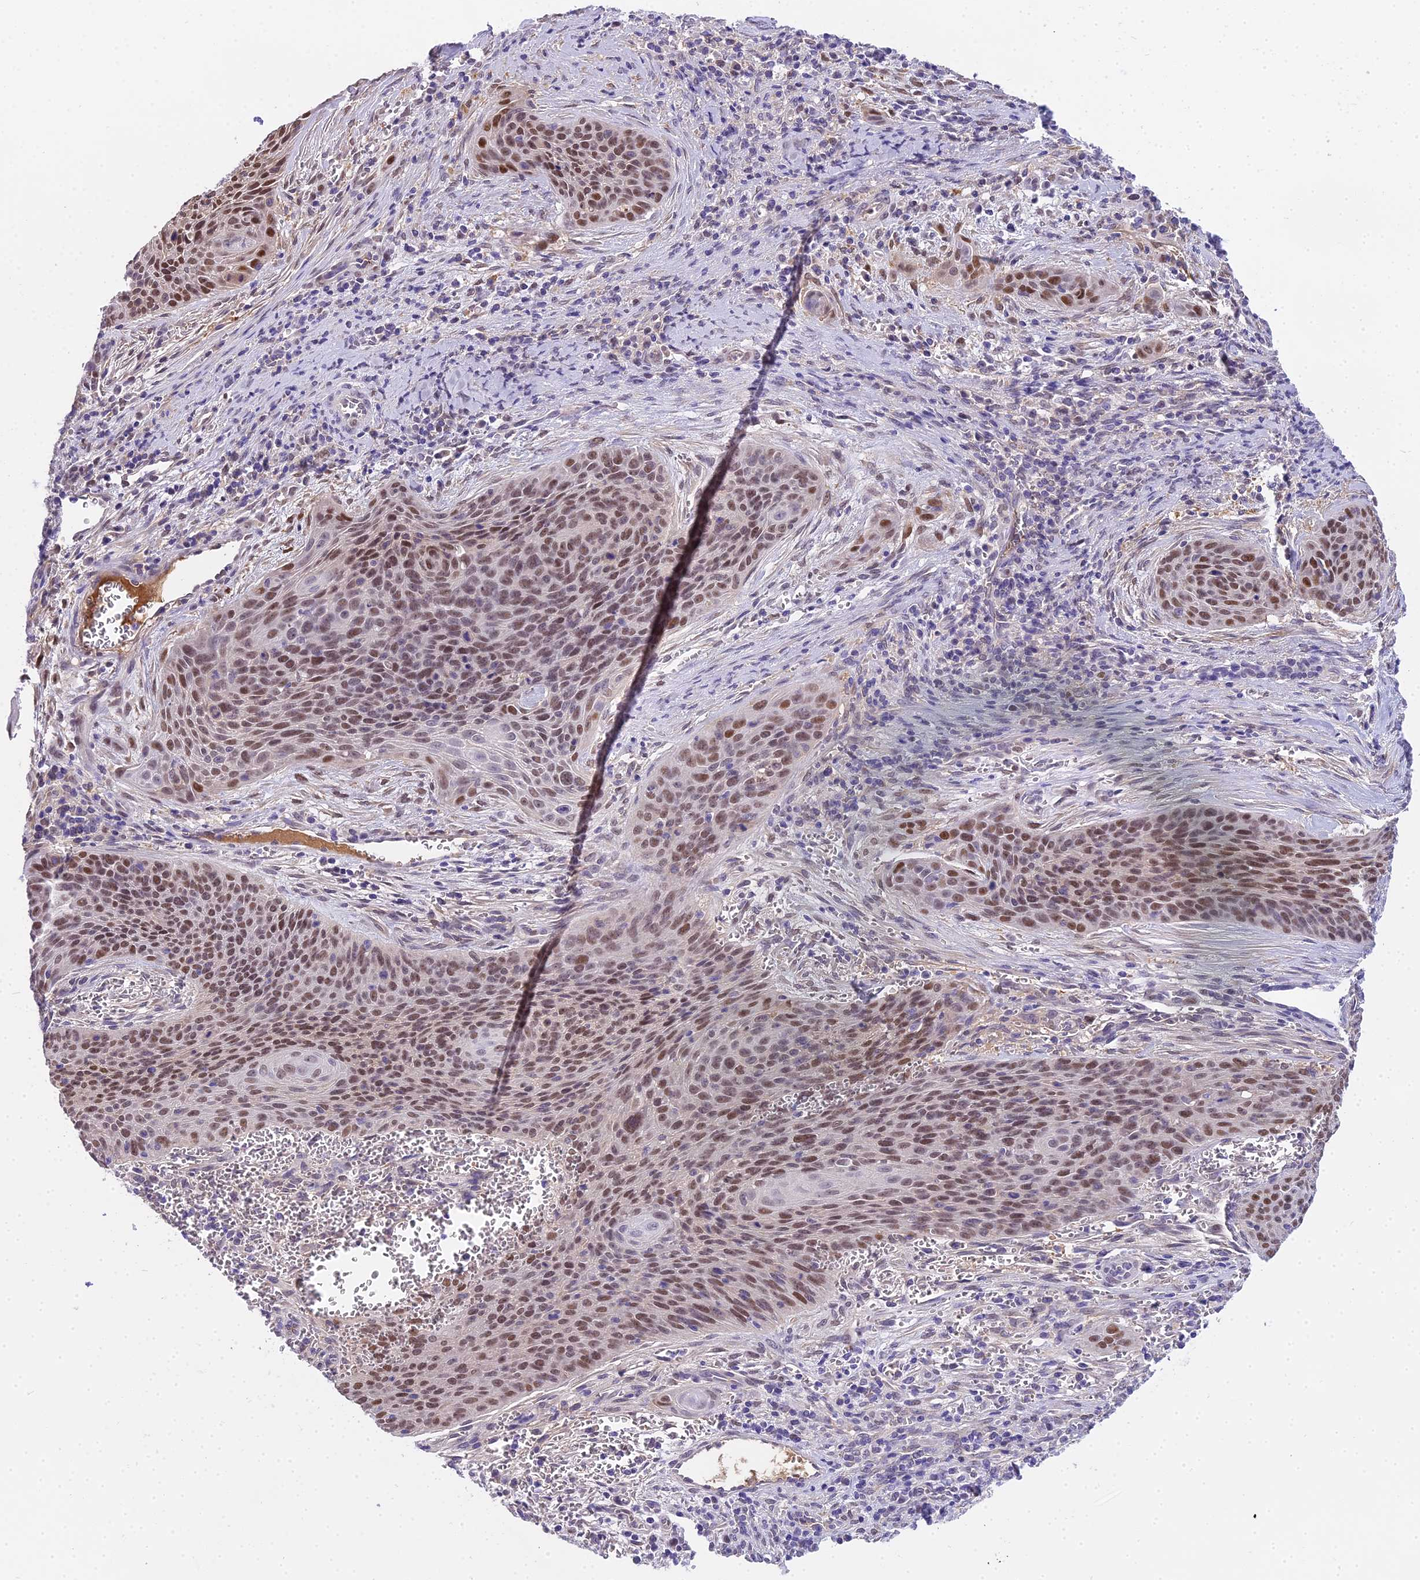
{"staining": {"intensity": "moderate", "quantity": ">75%", "location": "nuclear"}, "tissue": "cervical cancer", "cell_type": "Tumor cells", "image_type": "cancer", "snomed": [{"axis": "morphology", "description": "Squamous cell carcinoma, NOS"}, {"axis": "topography", "description": "Cervix"}], "caption": "An immunohistochemistry (IHC) micrograph of tumor tissue is shown. Protein staining in brown shows moderate nuclear positivity in cervical cancer (squamous cell carcinoma) within tumor cells.", "gene": "MAT2A", "patient": {"sex": "female", "age": 55}}